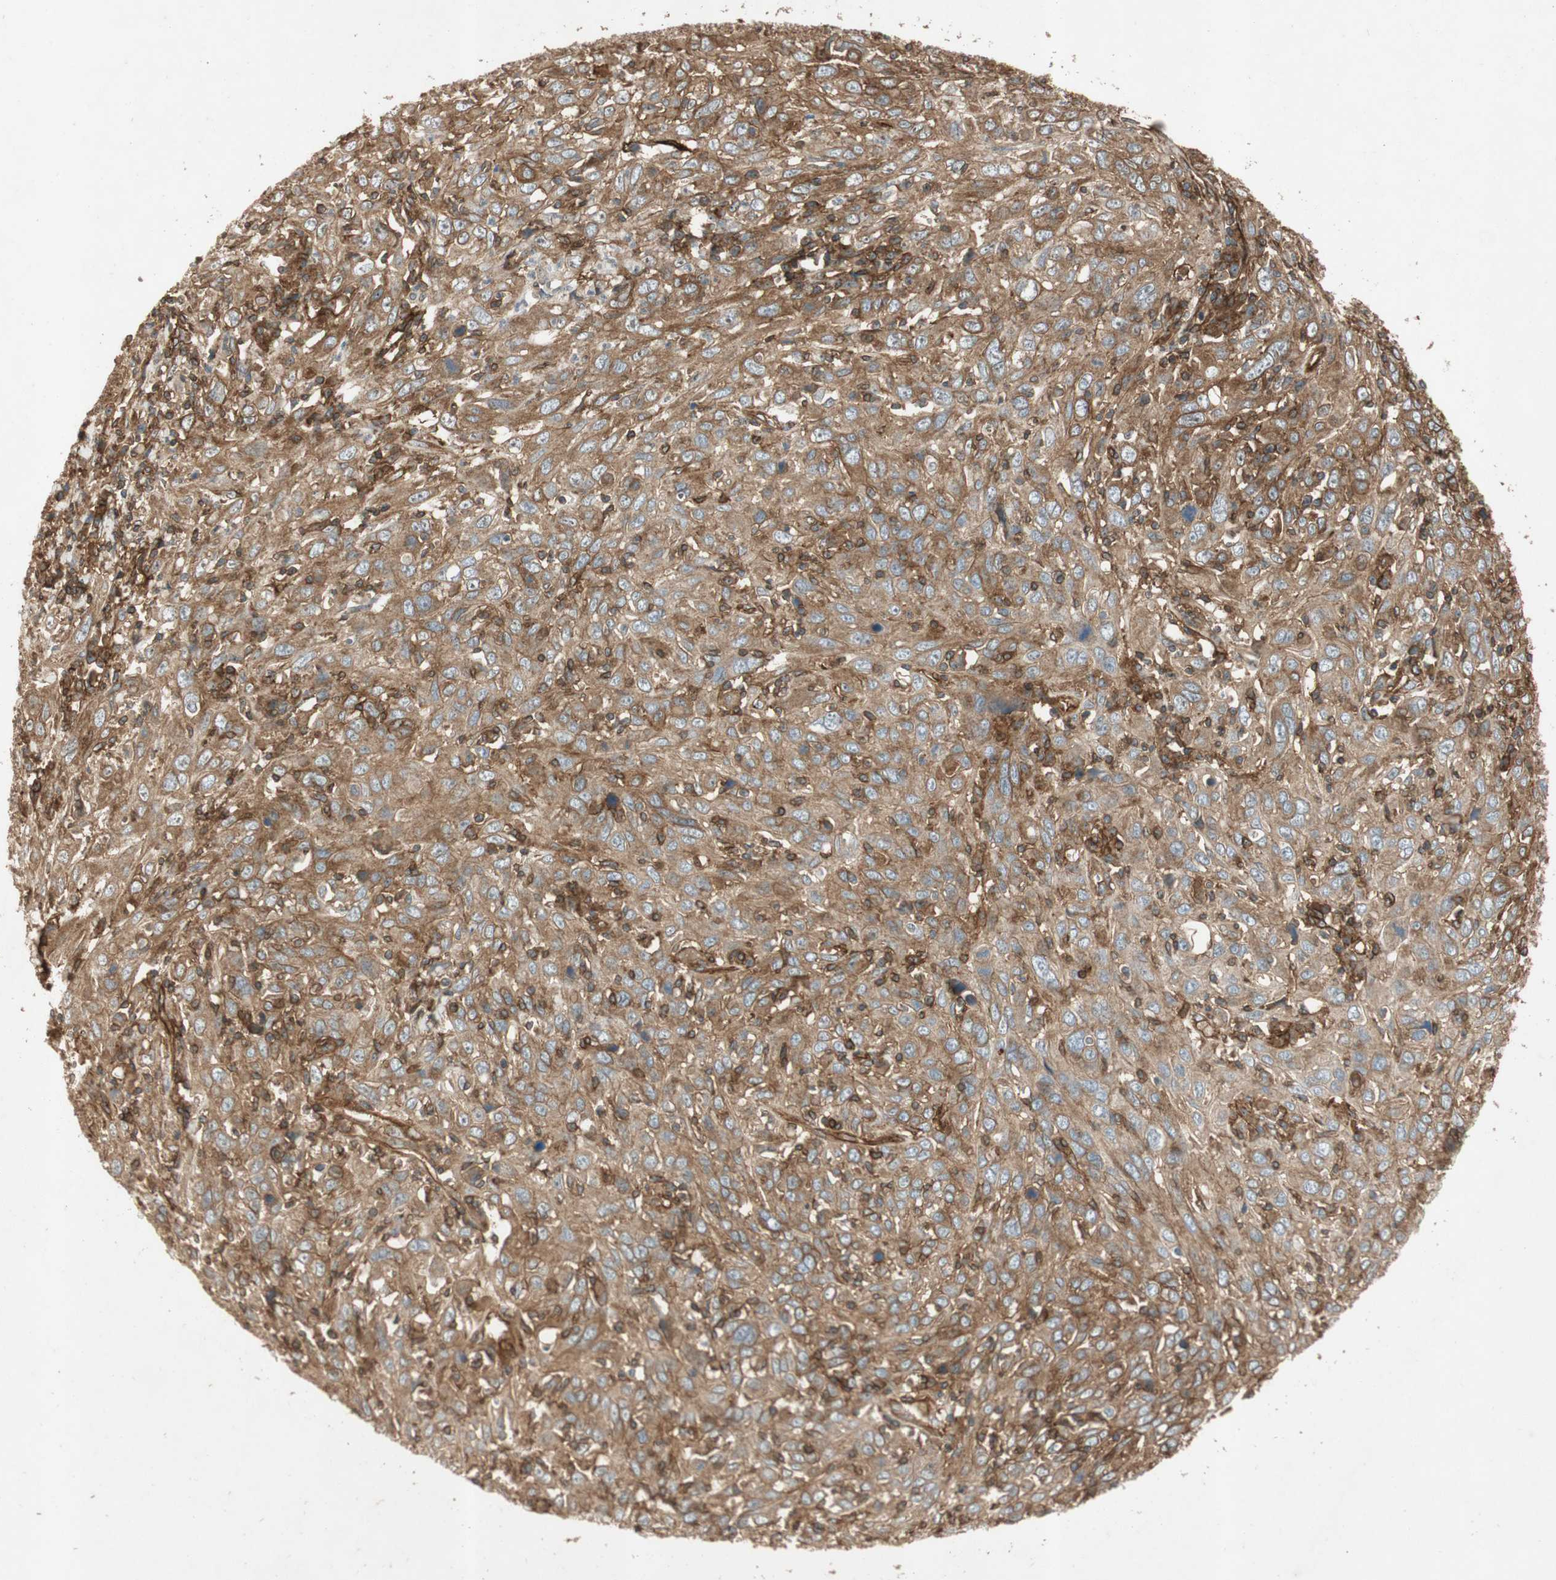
{"staining": {"intensity": "strong", "quantity": ">75%", "location": "cytoplasmic/membranous"}, "tissue": "cervical cancer", "cell_type": "Tumor cells", "image_type": "cancer", "snomed": [{"axis": "morphology", "description": "Squamous cell carcinoma, NOS"}, {"axis": "topography", "description": "Cervix"}], "caption": "The micrograph displays a brown stain indicating the presence of a protein in the cytoplasmic/membranous of tumor cells in cervical cancer.", "gene": "BTN3A3", "patient": {"sex": "female", "age": 46}}